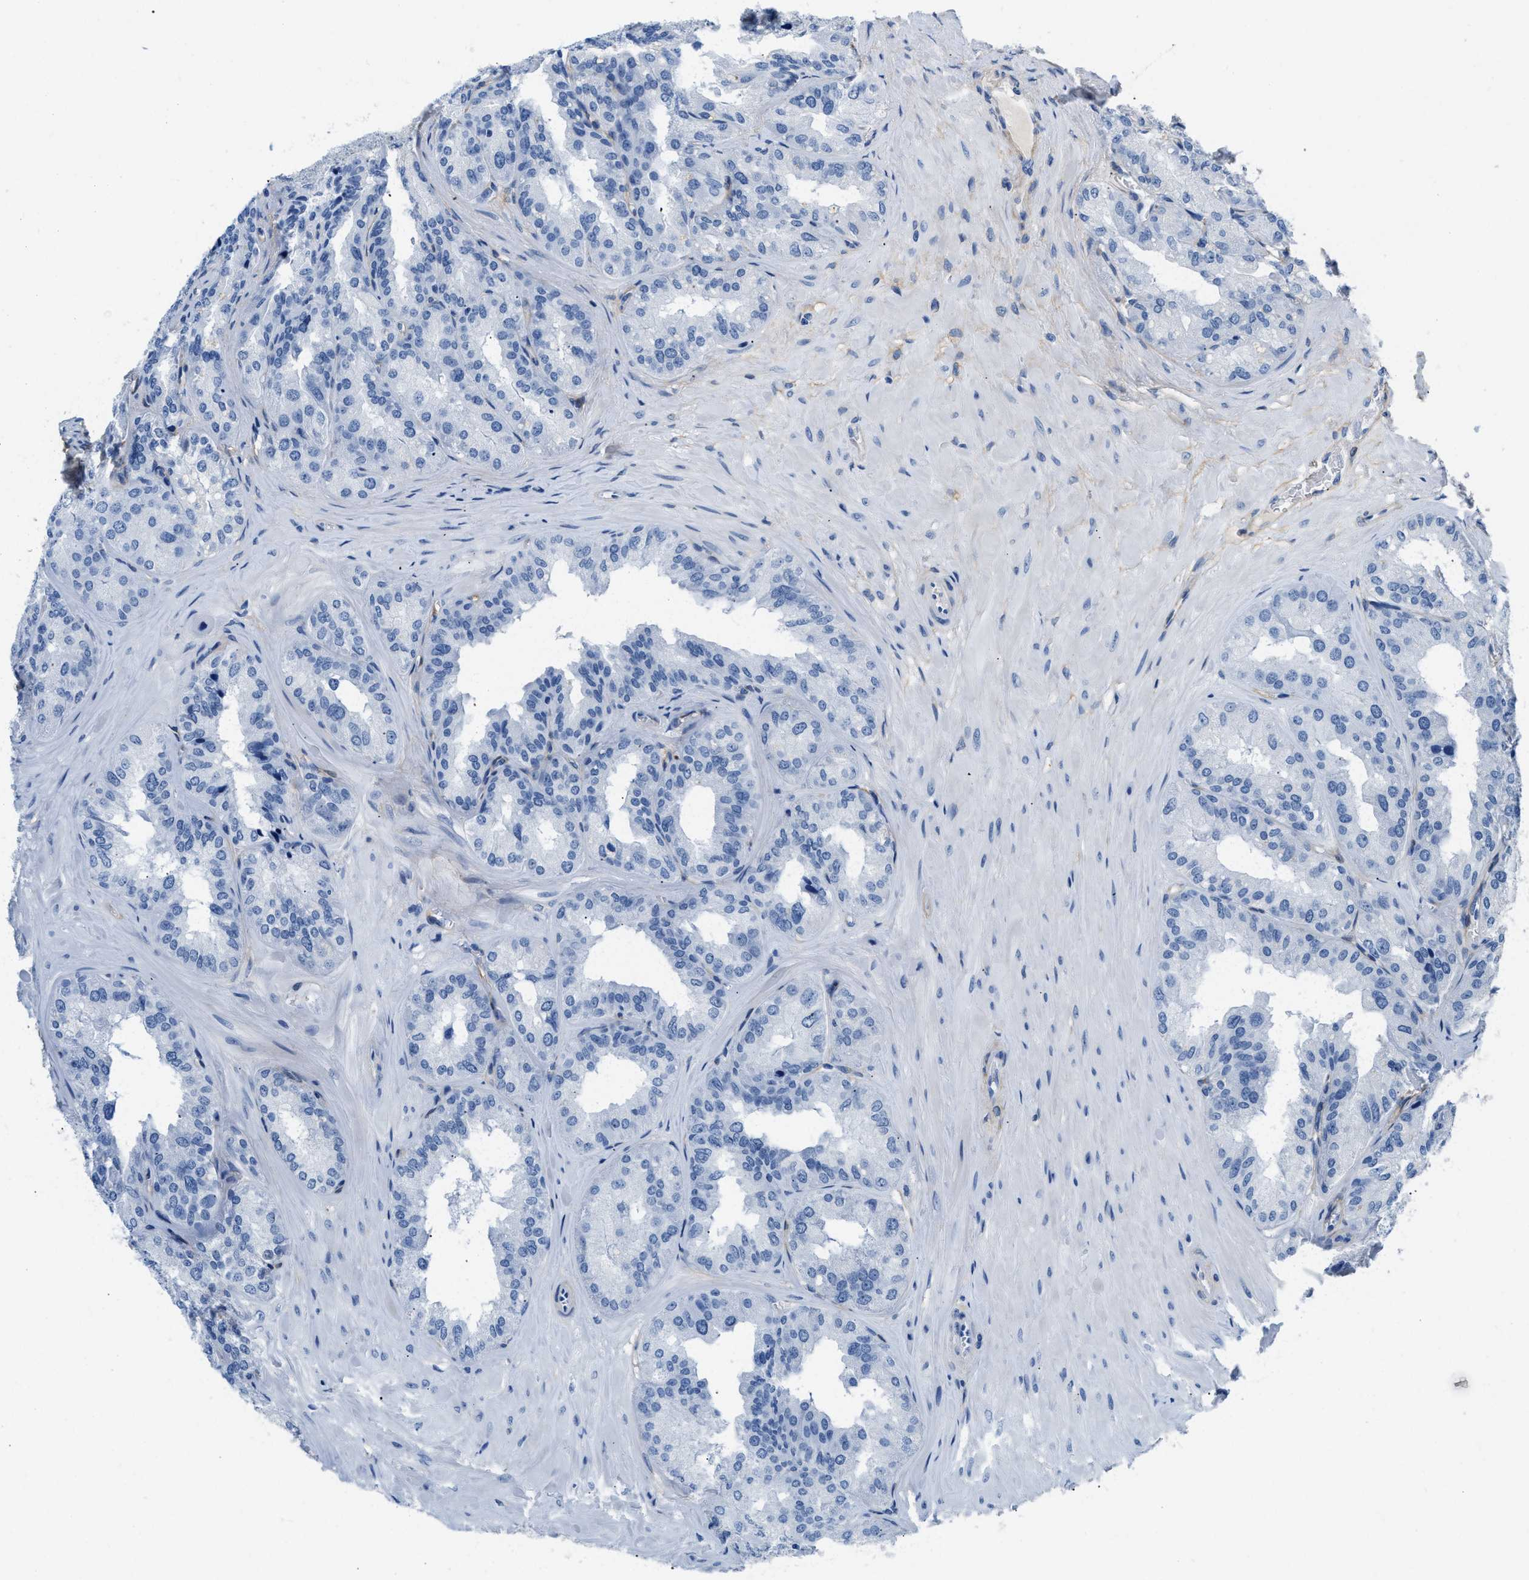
{"staining": {"intensity": "negative", "quantity": "none", "location": "none"}, "tissue": "seminal vesicle", "cell_type": "Glandular cells", "image_type": "normal", "snomed": [{"axis": "morphology", "description": "Normal tissue, NOS"}, {"axis": "topography", "description": "Prostate"}, {"axis": "topography", "description": "Seminal veicle"}], "caption": "This photomicrograph is of unremarkable seminal vesicle stained with immunohistochemistry (IHC) to label a protein in brown with the nuclei are counter-stained blue. There is no staining in glandular cells.", "gene": "PDGFRB", "patient": {"sex": "male", "age": 51}}